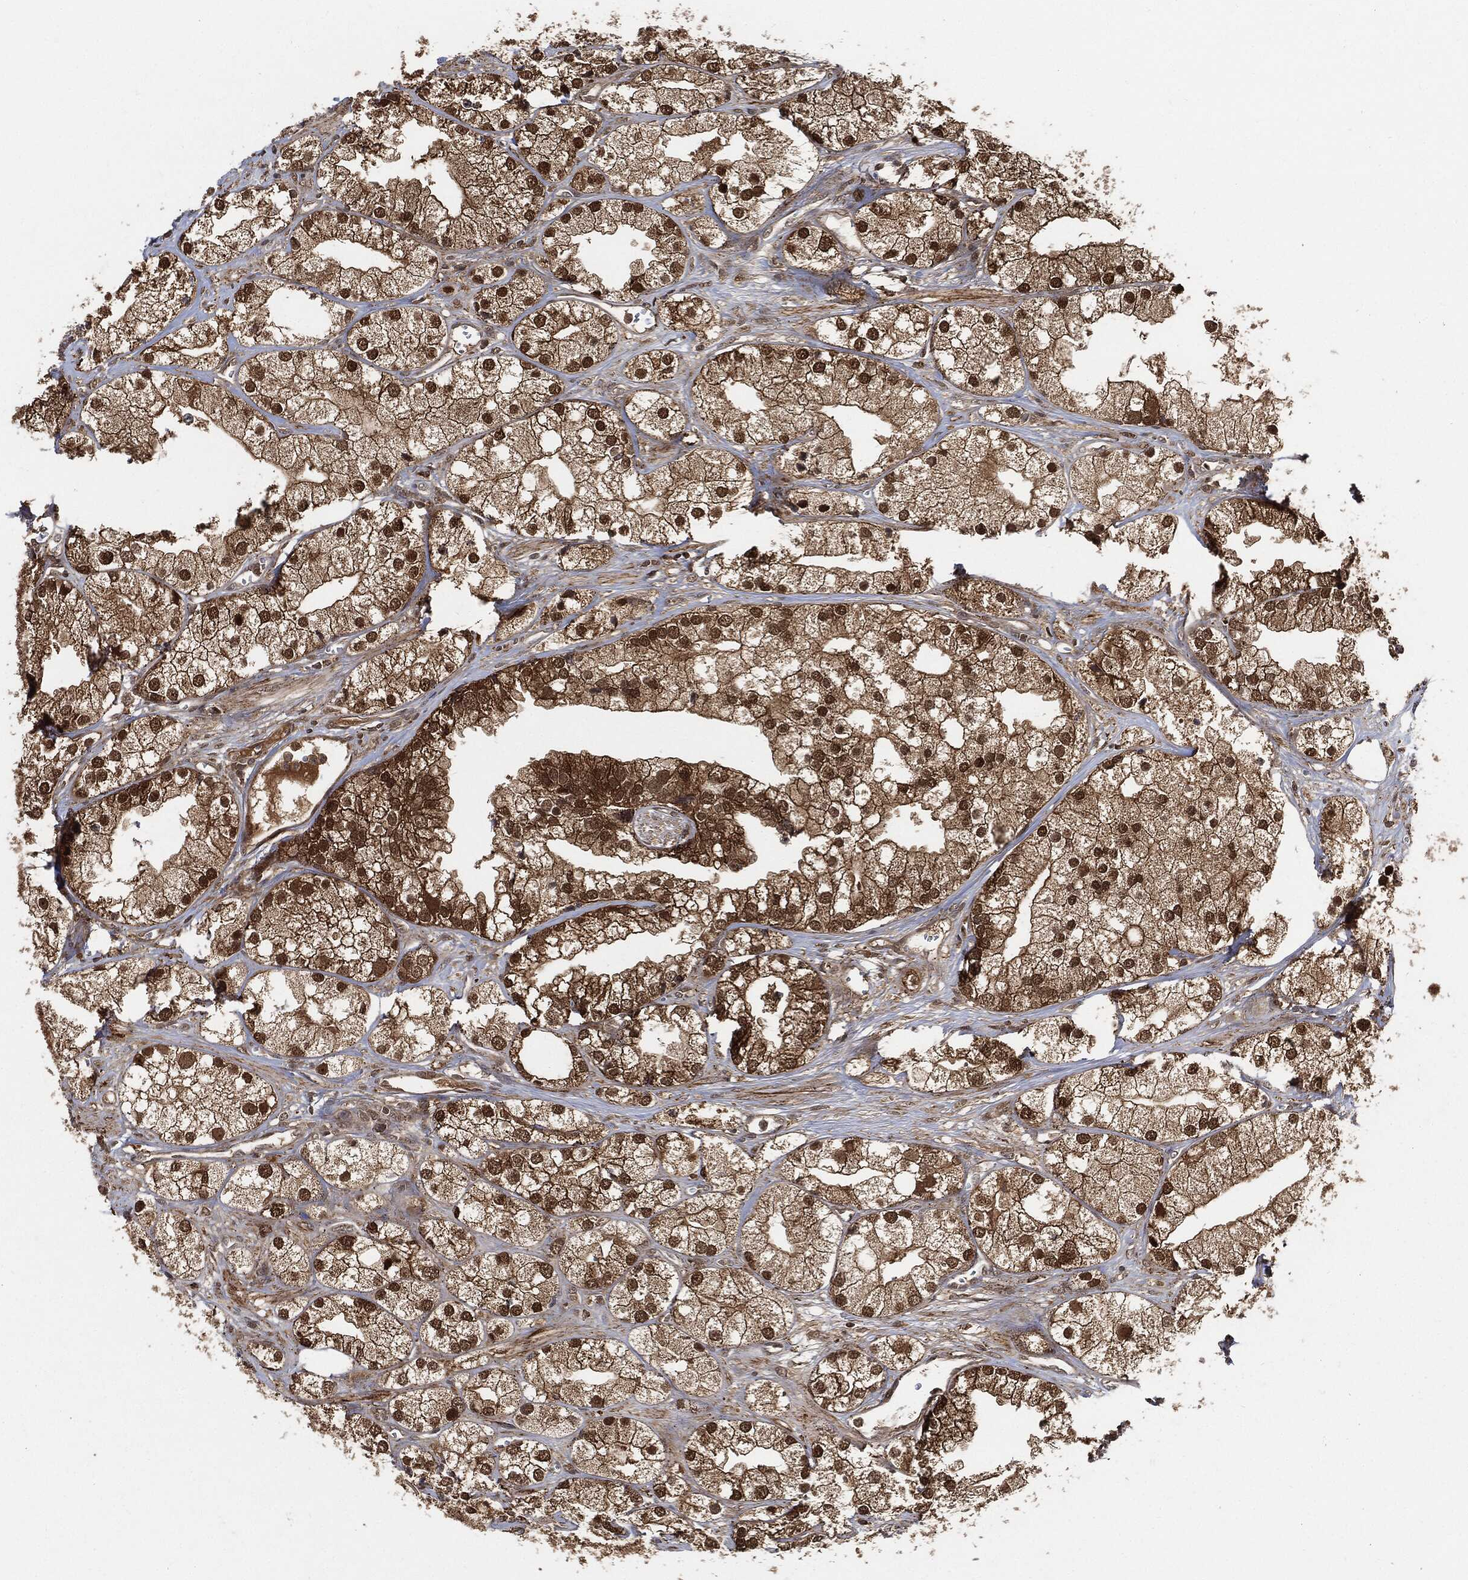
{"staining": {"intensity": "moderate", "quantity": ">75%", "location": "cytoplasmic/membranous,nuclear"}, "tissue": "prostate cancer", "cell_type": "Tumor cells", "image_type": "cancer", "snomed": [{"axis": "morphology", "description": "Adenocarcinoma, NOS"}, {"axis": "topography", "description": "Prostate and seminal vesicle, NOS"}, {"axis": "topography", "description": "Prostate"}], "caption": "This micrograph reveals adenocarcinoma (prostate) stained with immunohistochemistry to label a protein in brown. The cytoplasmic/membranous and nuclear of tumor cells show moderate positivity for the protein. Nuclei are counter-stained blue.", "gene": "CUTA", "patient": {"sex": "male", "age": 79}}